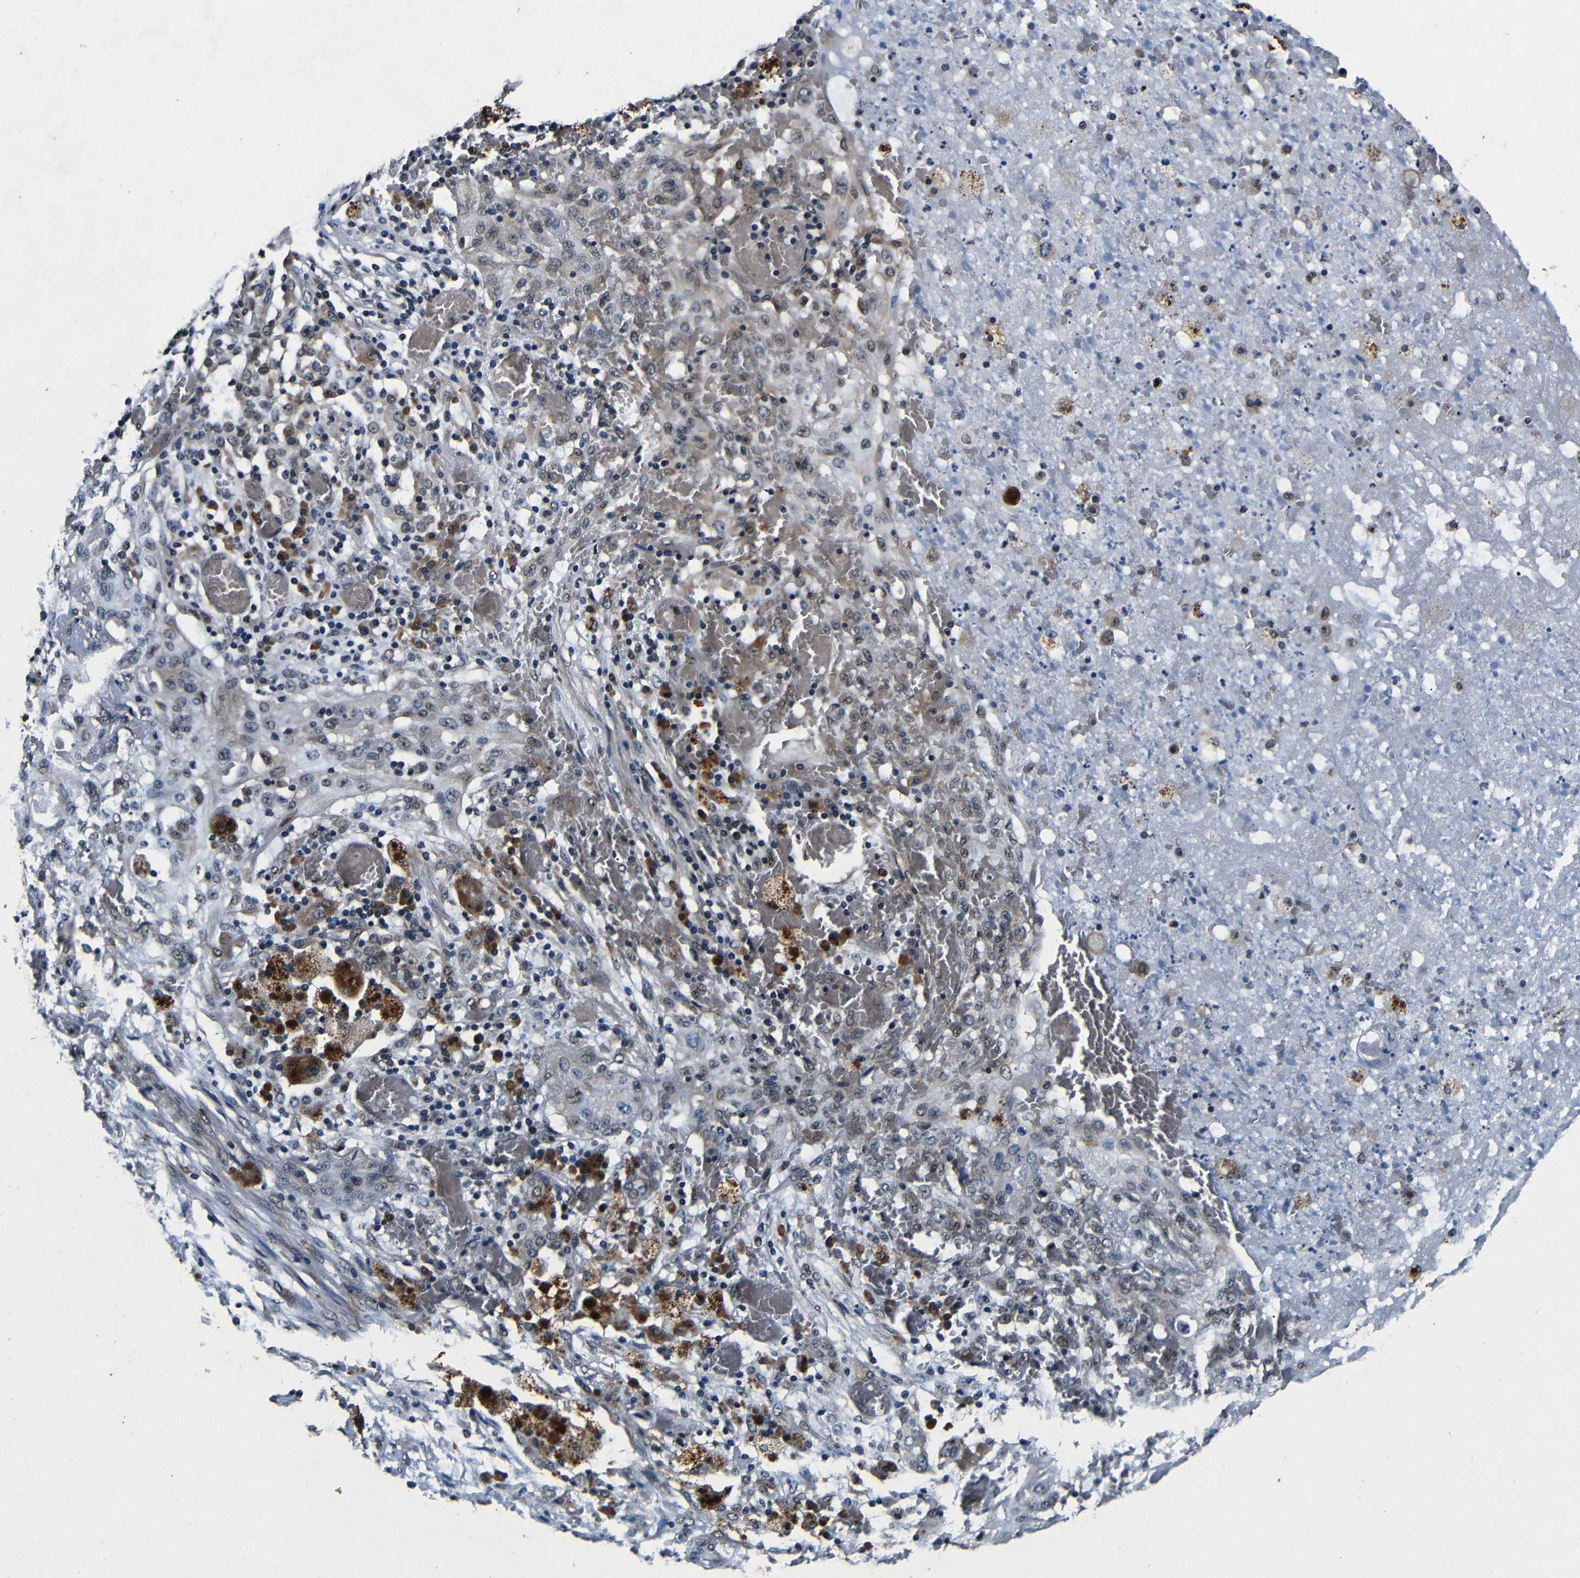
{"staining": {"intensity": "weak", "quantity": ">75%", "location": "cytoplasmic/membranous,nuclear"}, "tissue": "lung cancer", "cell_type": "Tumor cells", "image_type": "cancer", "snomed": [{"axis": "morphology", "description": "Squamous cell carcinoma, NOS"}, {"axis": "topography", "description": "Lung"}], "caption": "A high-resolution image shows immunohistochemistry (IHC) staining of lung squamous cell carcinoma, which demonstrates weak cytoplasmic/membranous and nuclear expression in approximately >75% of tumor cells.", "gene": "FOXD4", "patient": {"sex": "female", "age": 47}}